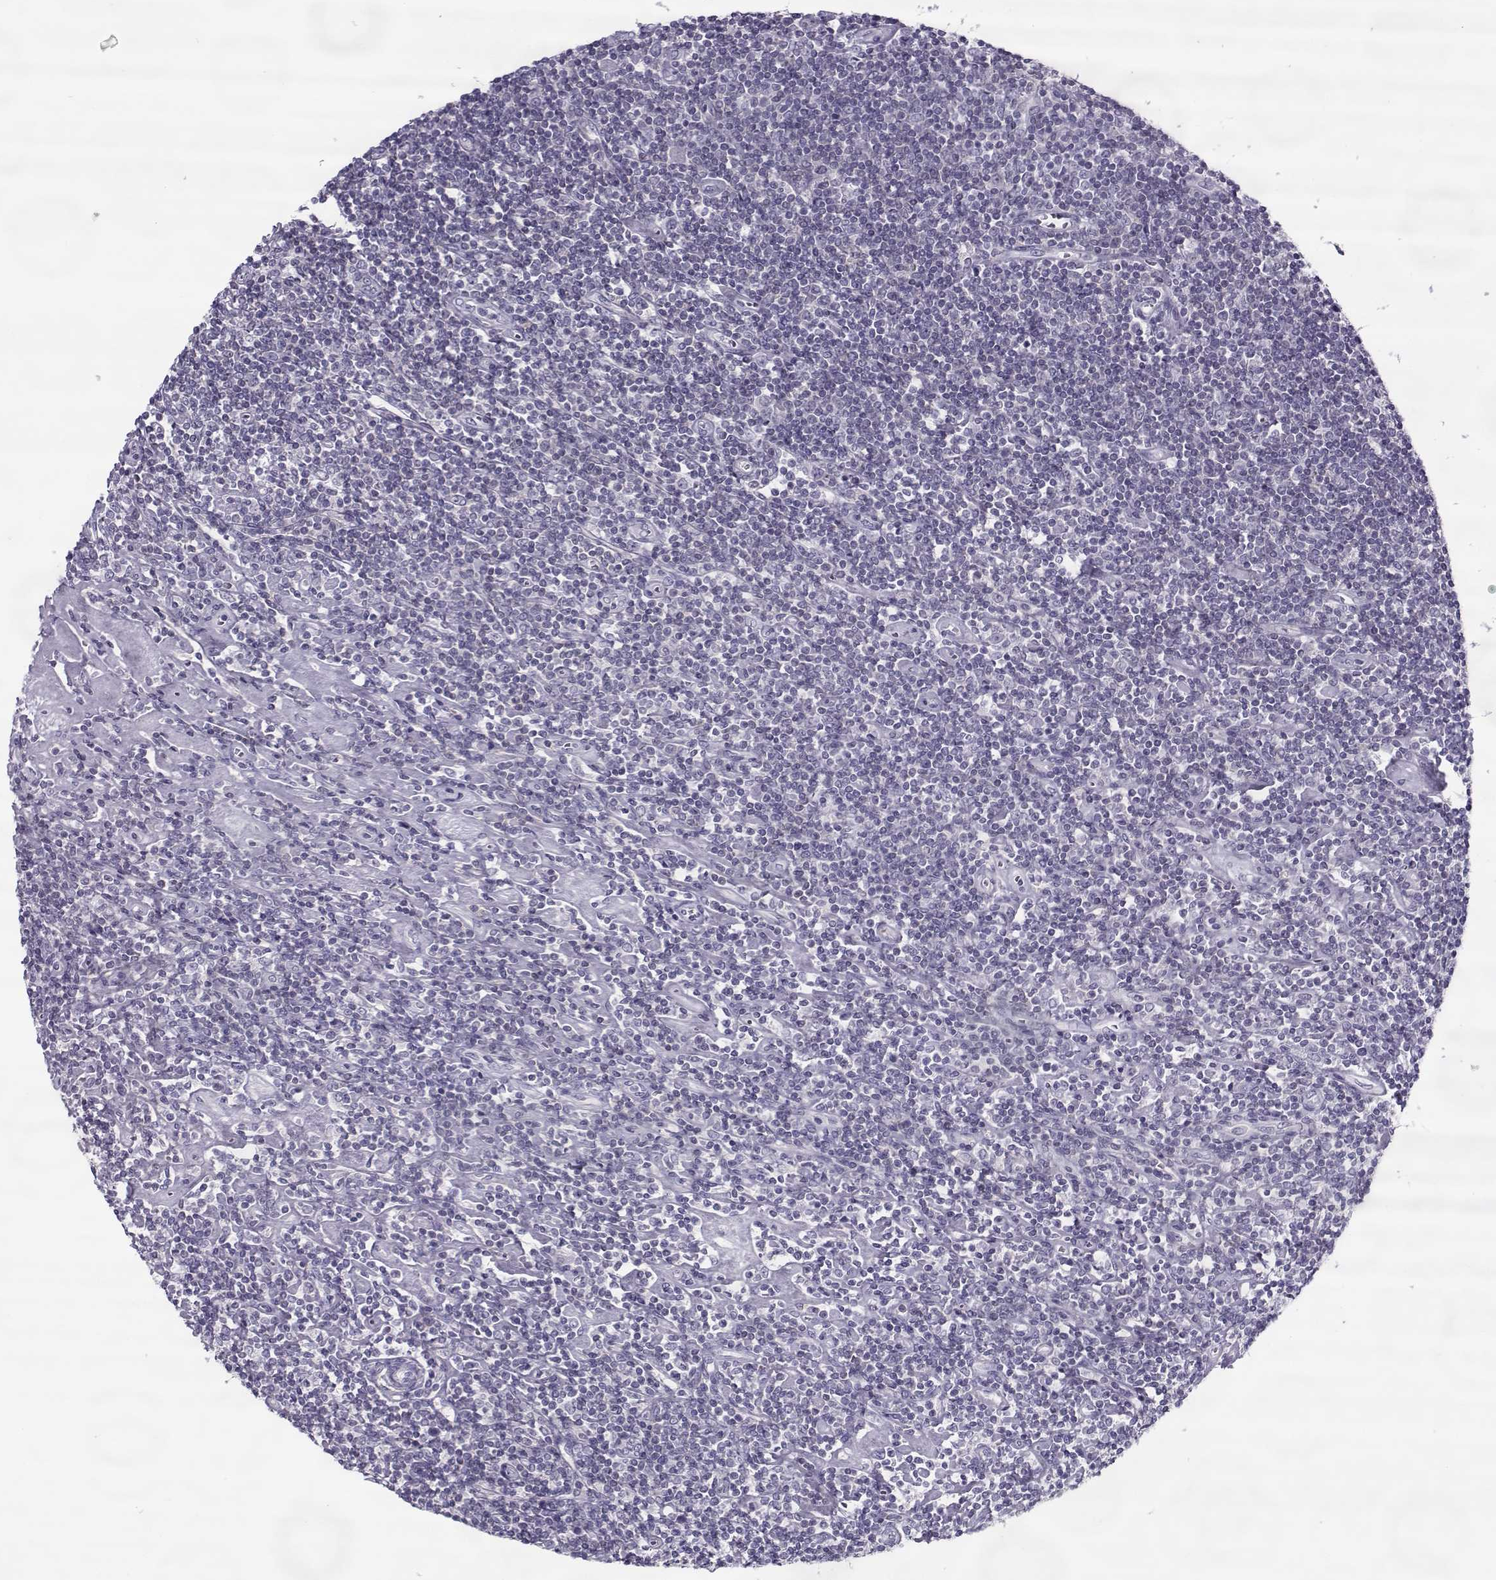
{"staining": {"intensity": "negative", "quantity": "none", "location": "none"}, "tissue": "lymphoma", "cell_type": "Tumor cells", "image_type": "cancer", "snomed": [{"axis": "morphology", "description": "Hodgkin's disease, NOS"}, {"axis": "topography", "description": "Lymph node"}], "caption": "An immunohistochemistry photomicrograph of lymphoma is shown. There is no staining in tumor cells of lymphoma.", "gene": "PP2D1", "patient": {"sex": "male", "age": 40}}